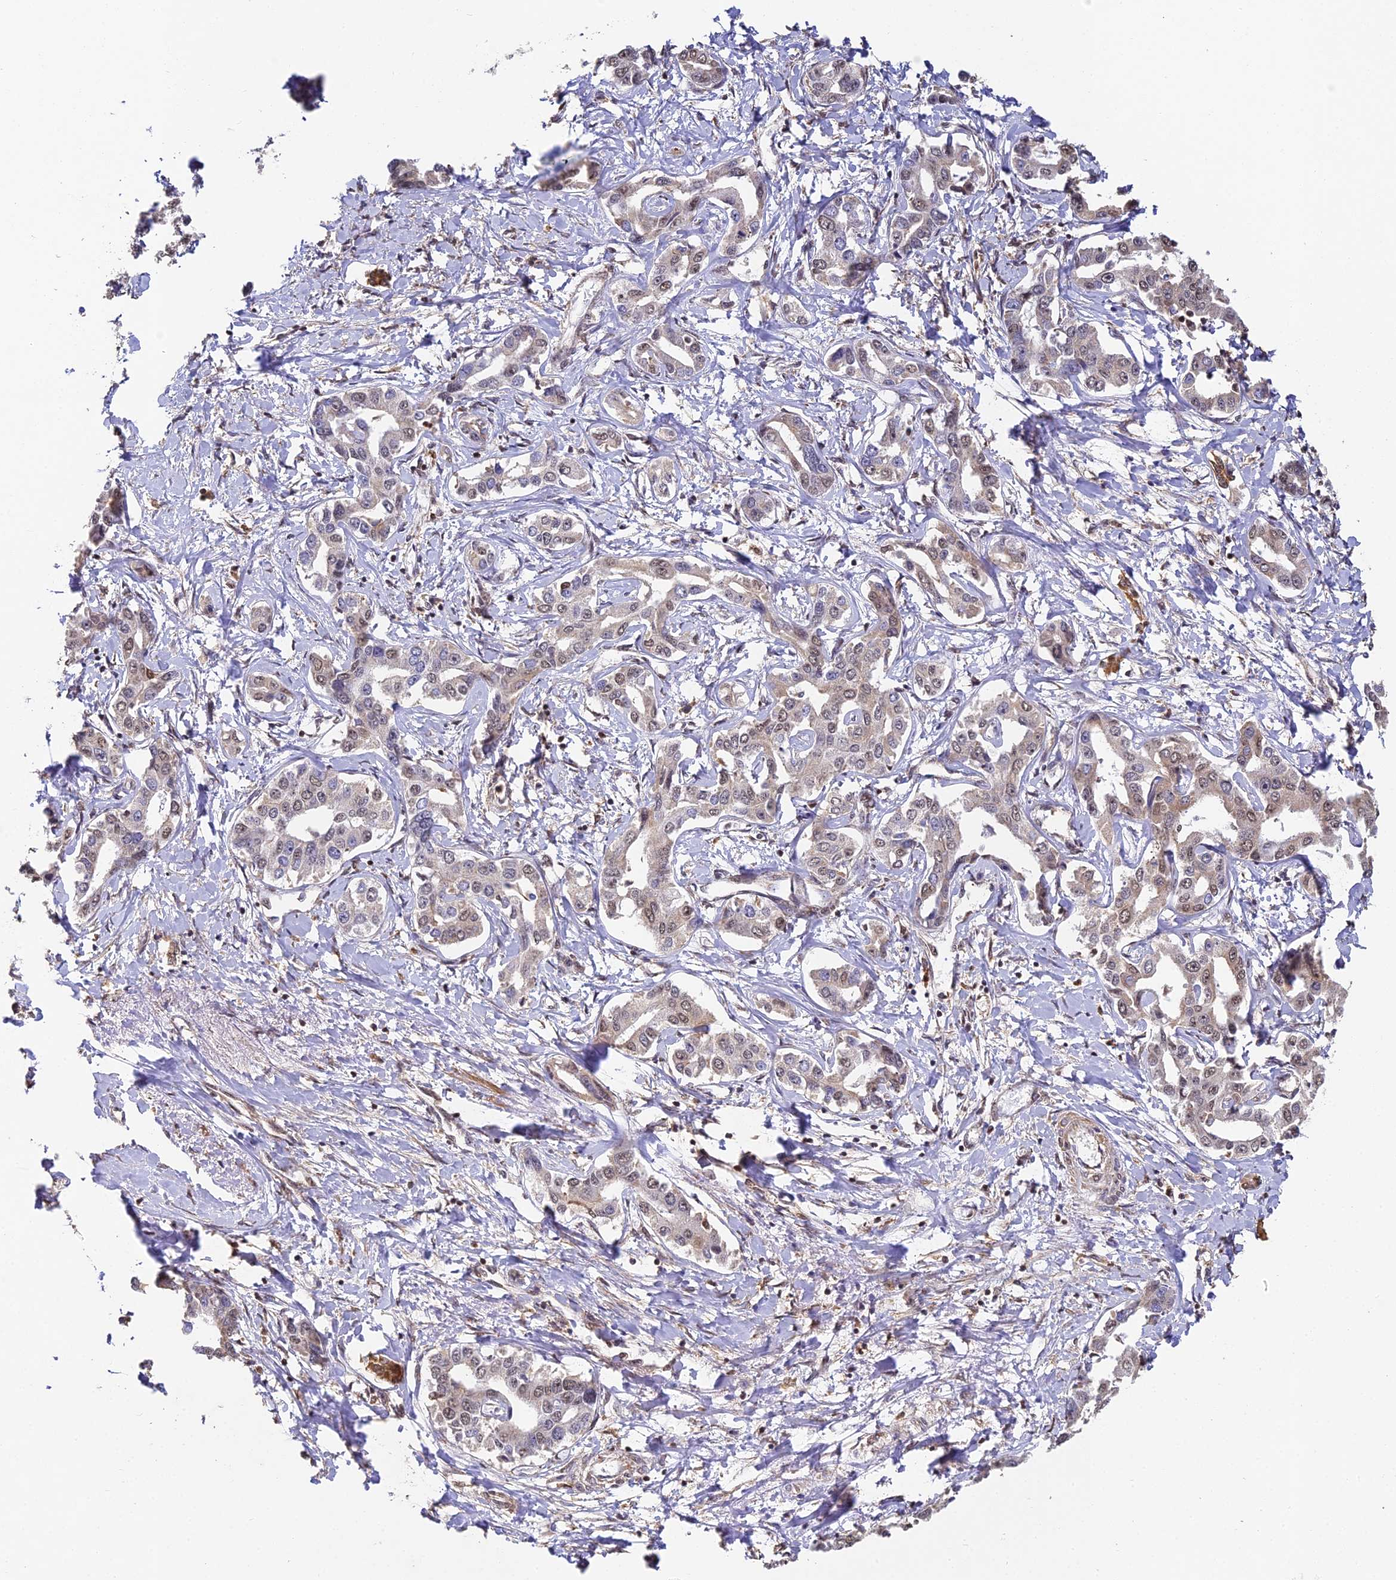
{"staining": {"intensity": "negative", "quantity": "none", "location": "none"}, "tissue": "liver cancer", "cell_type": "Tumor cells", "image_type": "cancer", "snomed": [{"axis": "morphology", "description": "Cholangiocarcinoma"}, {"axis": "topography", "description": "Liver"}], "caption": "IHC of human liver cancer (cholangiocarcinoma) demonstrates no staining in tumor cells.", "gene": "ZNF443", "patient": {"sex": "male", "age": 59}}